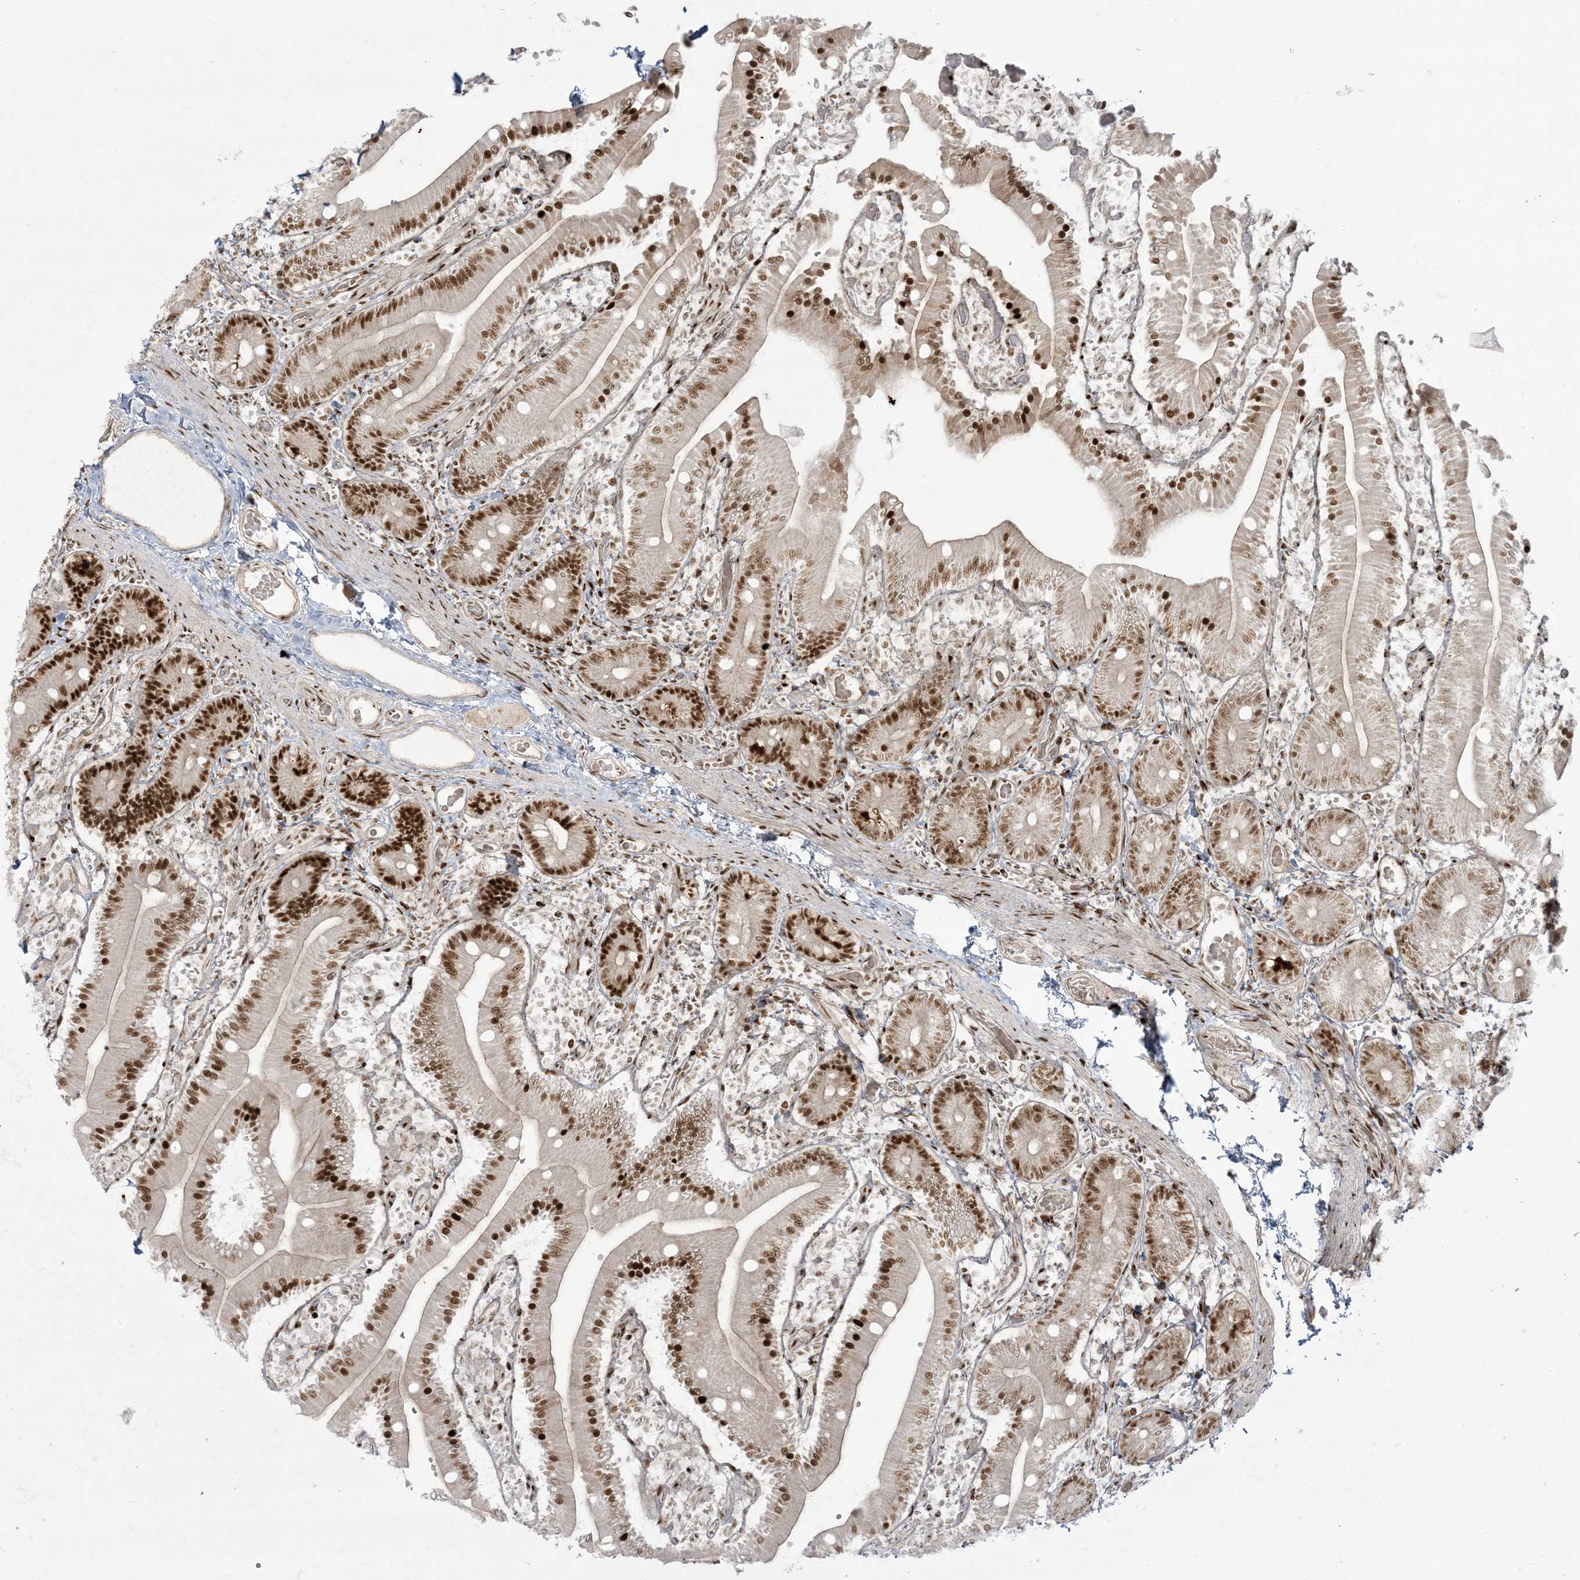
{"staining": {"intensity": "strong", "quantity": "25%-75%", "location": "nuclear"}, "tissue": "duodenum", "cell_type": "Glandular cells", "image_type": "normal", "snomed": [{"axis": "morphology", "description": "Normal tissue, NOS"}, {"axis": "topography", "description": "Duodenum"}], "caption": "The micrograph demonstrates staining of benign duodenum, revealing strong nuclear protein positivity (brown color) within glandular cells.", "gene": "RBM10", "patient": {"sex": "female", "age": 62}}